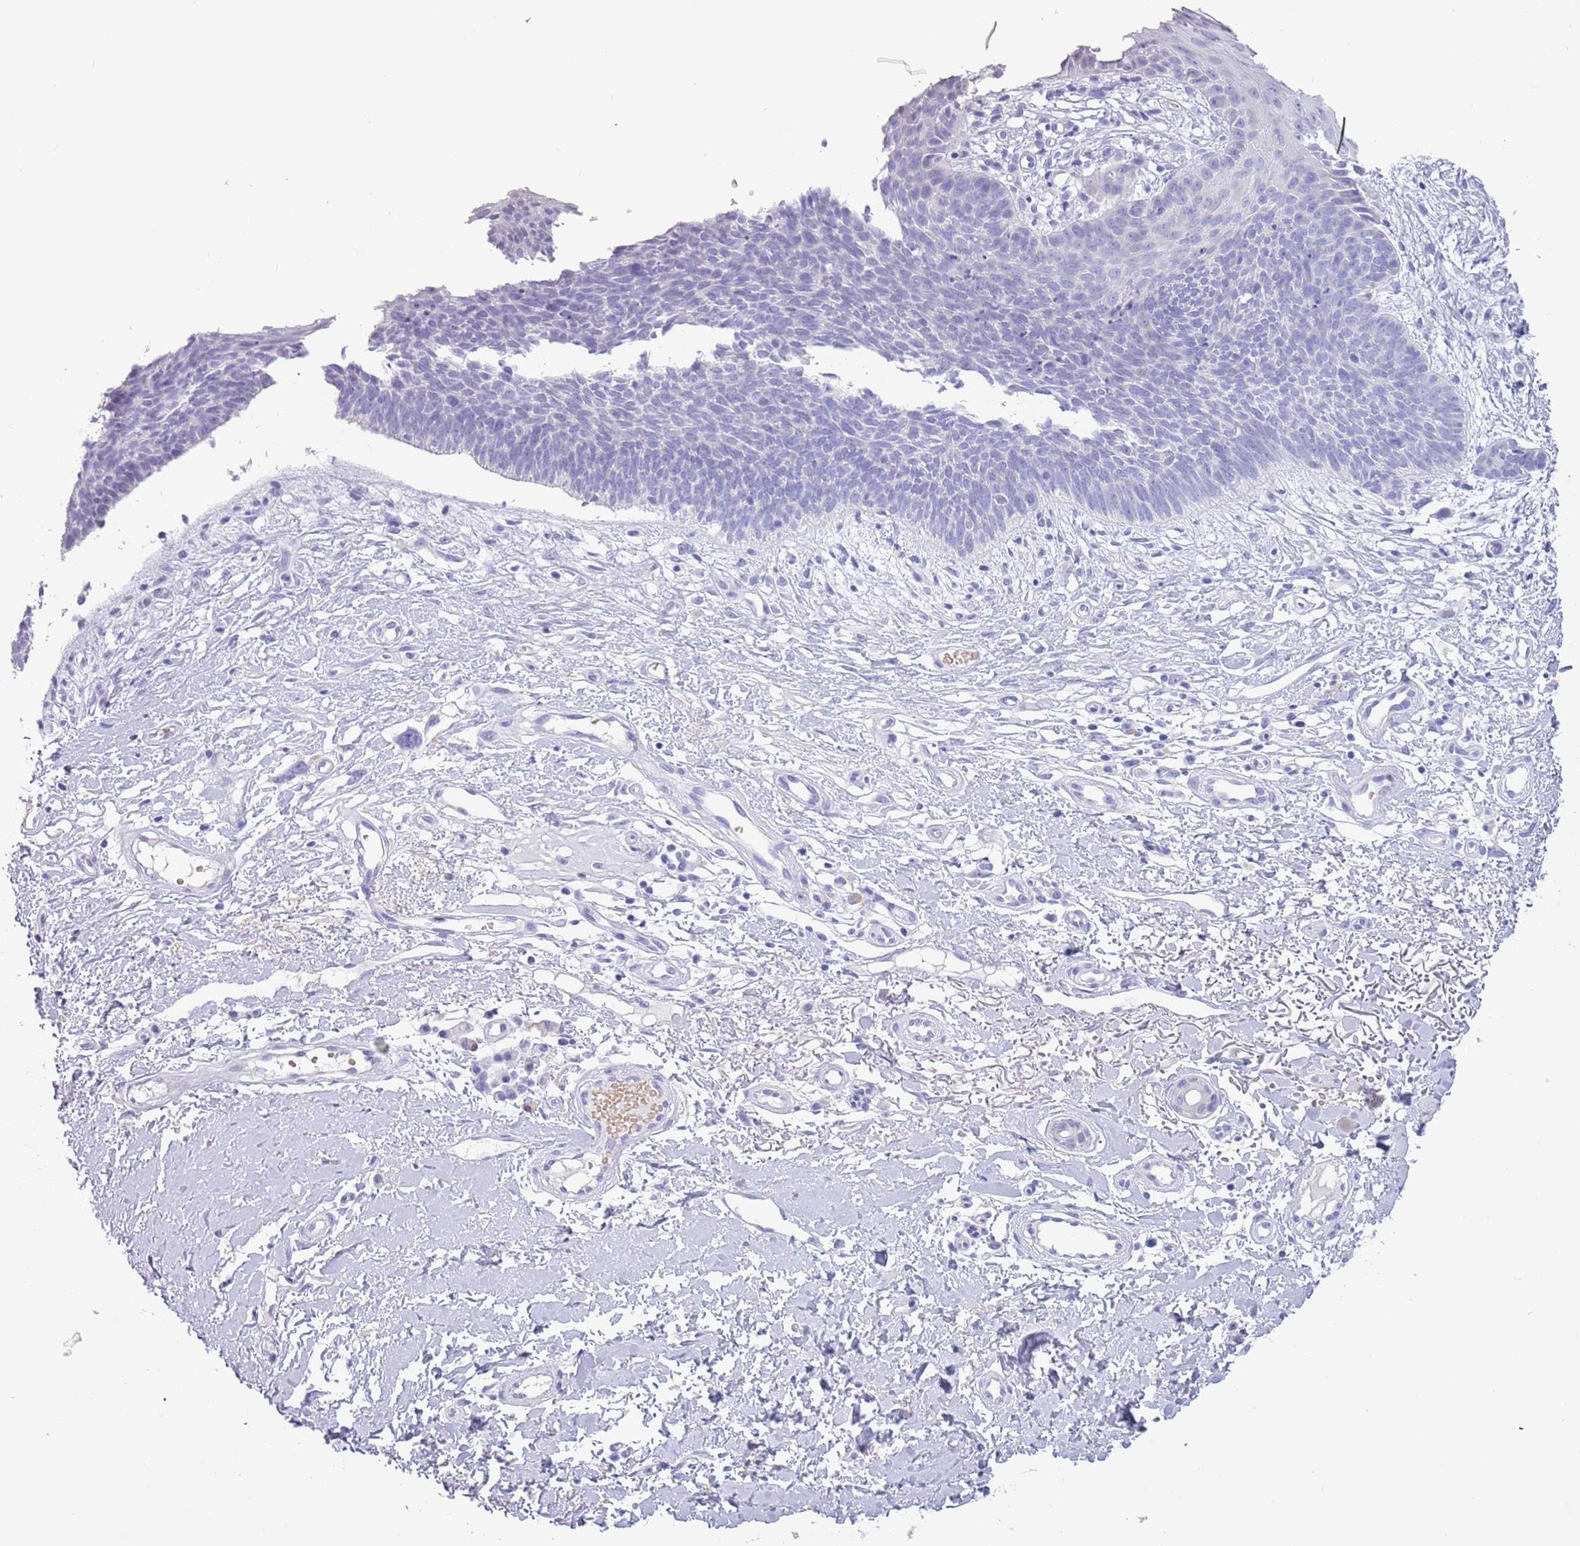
{"staining": {"intensity": "negative", "quantity": "none", "location": "none"}, "tissue": "skin cancer", "cell_type": "Tumor cells", "image_type": "cancer", "snomed": [{"axis": "morphology", "description": "Basal cell carcinoma"}, {"axis": "topography", "description": "Skin"}], "caption": "Human skin cancer (basal cell carcinoma) stained for a protein using IHC demonstrates no staining in tumor cells.", "gene": "ACR", "patient": {"sex": "male", "age": 78}}